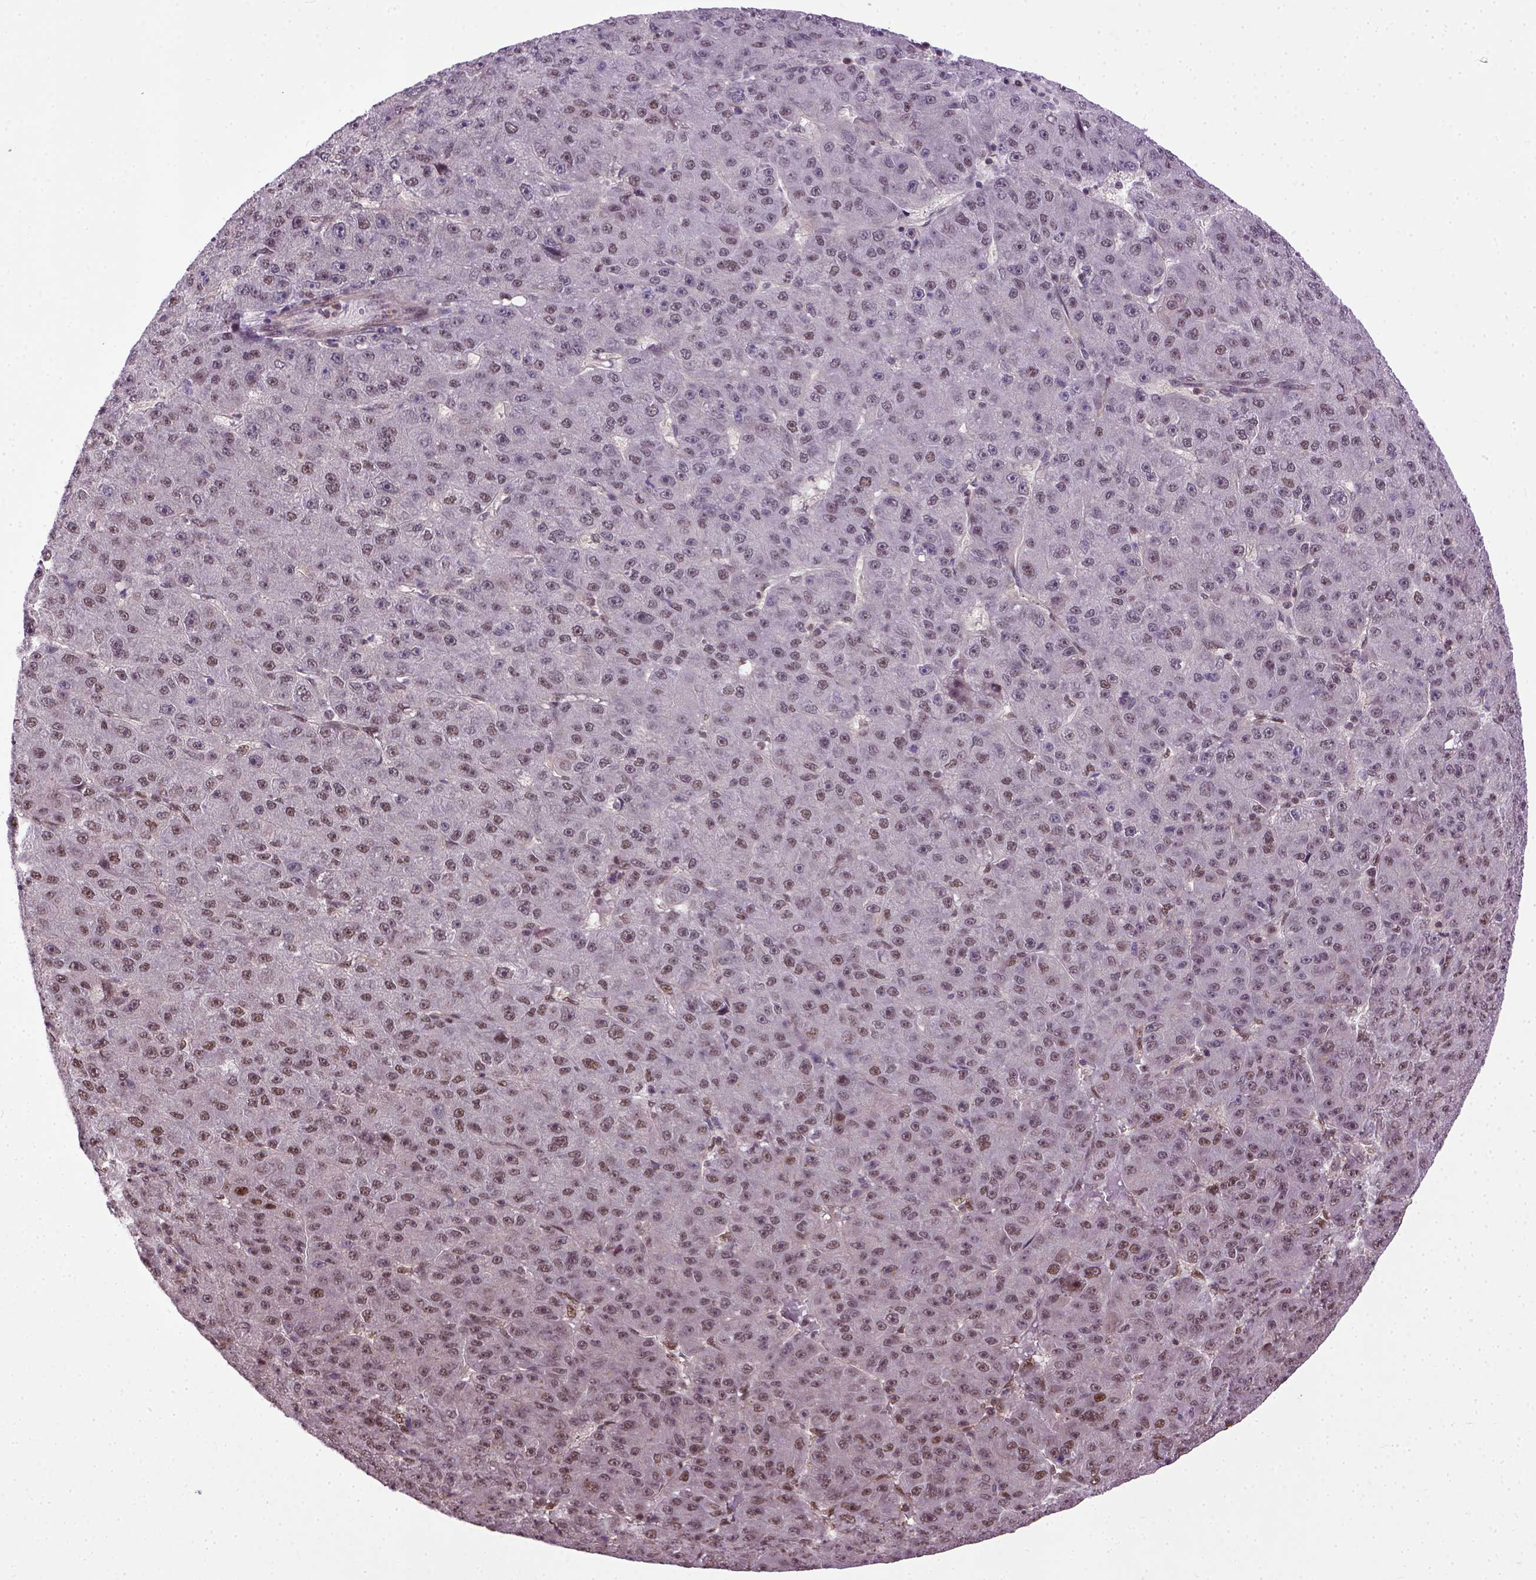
{"staining": {"intensity": "moderate", "quantity": ">75%", "location": "nuclear"}, "tissue": "liver cancer", "cell_type": "Tumor cells", "image_type": "cancer", "snomed": [{"axis": "morphology", "description": "Carcinoma, Hepatocellular, NOS"}, {"axis": "topography", "description": "Liver"}], "caption": "Tumor cells reveal medium levels of moderate nuclear expression in about >75% of cells in human liver cancer. (Stains: DAB (3,3'-diaminobenzidine) in brown, nuclei in blue, Microscopy: brightfield microscopy at high magnification).", "gene": "UBA3", "patient": {"sex": "male", "age": 67}}